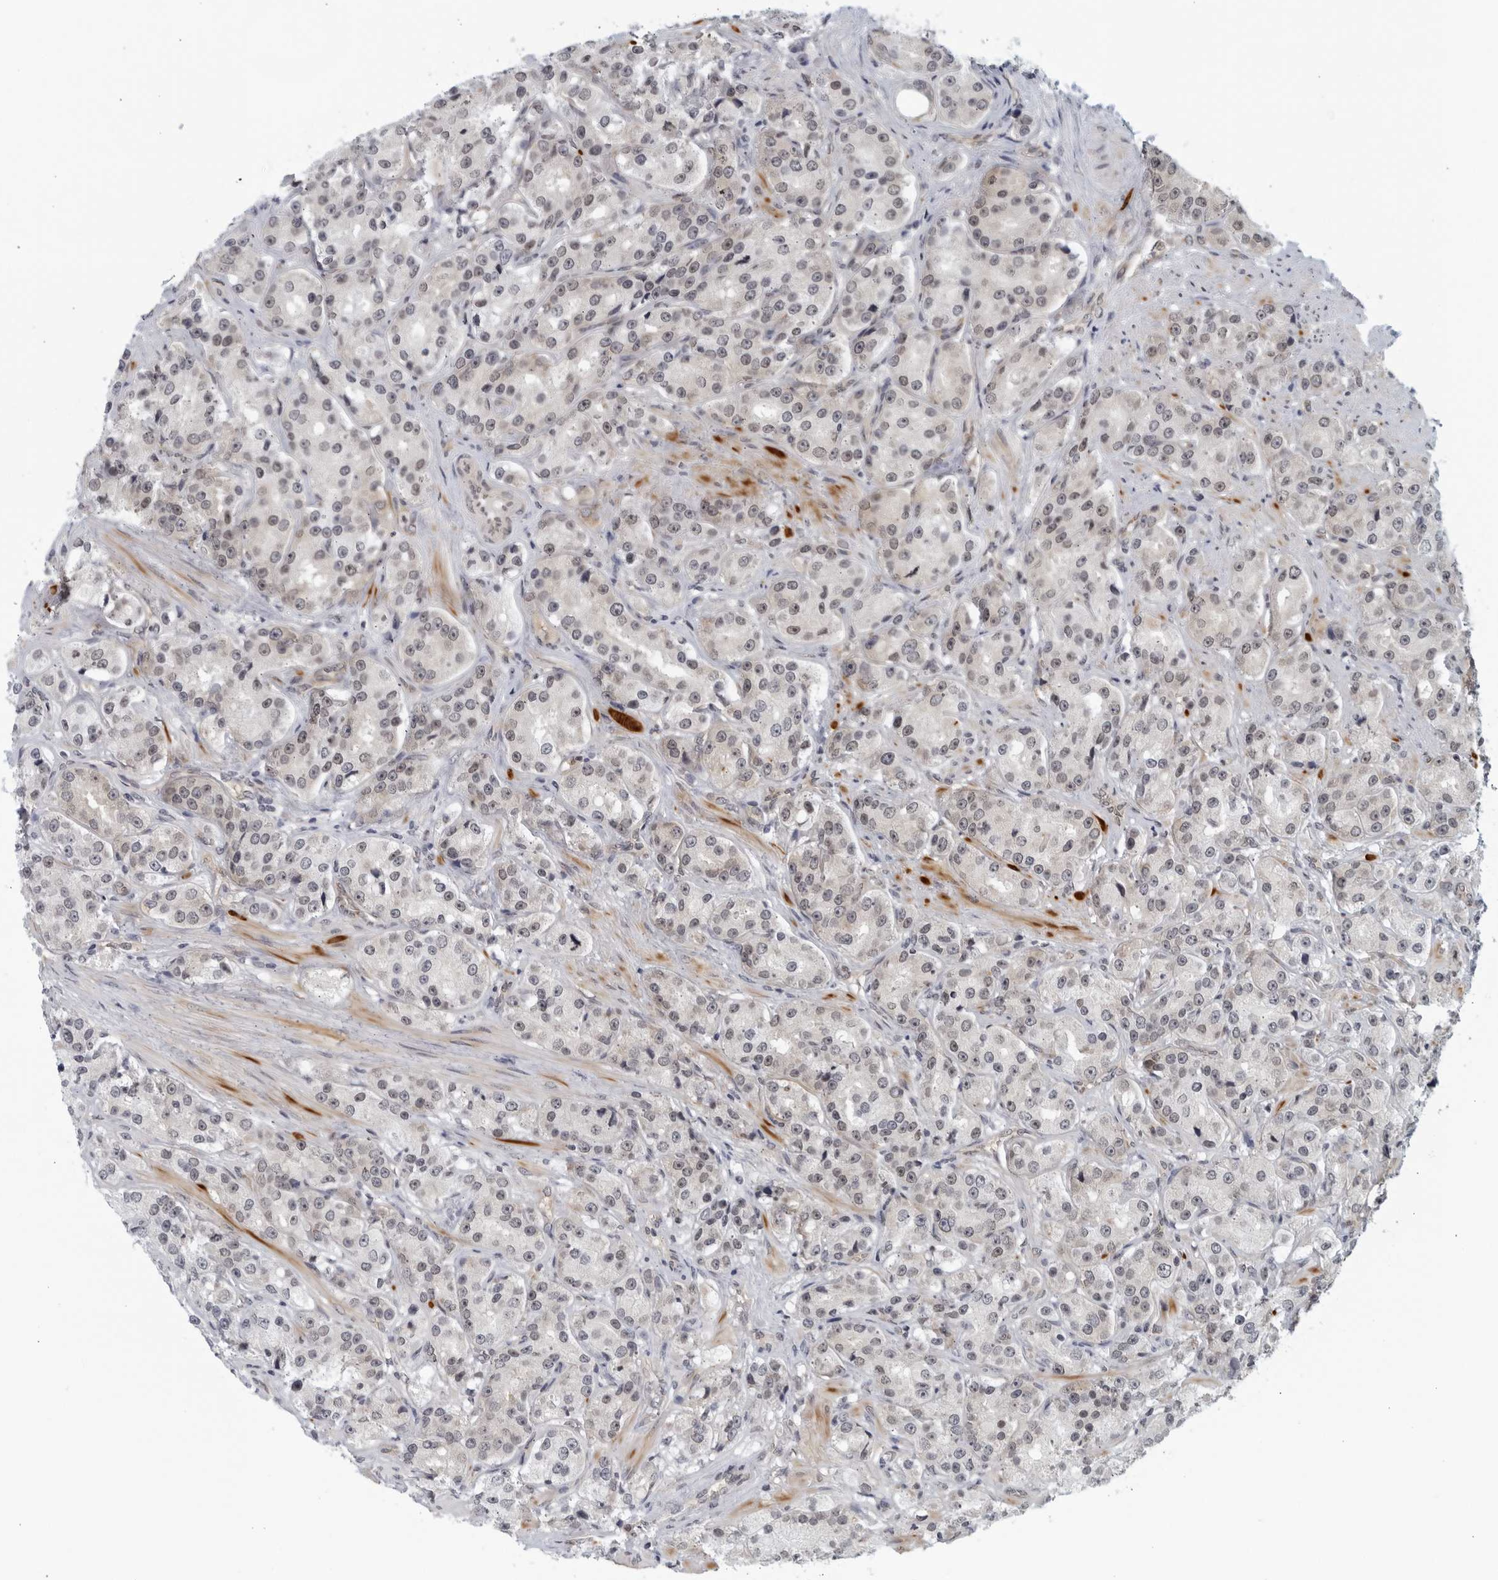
{"staining": {"intensity": "negative", "quantity": "none", "location": "none"}, "tissue": "prostate cancer", "cell_type": "Tumor cells", "image_type": "cancer", "snomed": [{"axis": "morphology", "description": "Adenocarcinoma, High grade"}, {"axis": "topography", "description": "Prostate"}], "caption": "Immunohistochemical staining of human prostate cancer reveals no significant positivity in tumor cells. Brightfield microscopy of immunohistochemistry stained with DAB (brown) and hematoxylin (blue), captured at high magnification.", "gene": "RC3H1", "patient": {"sex": "male", "age": 60}}